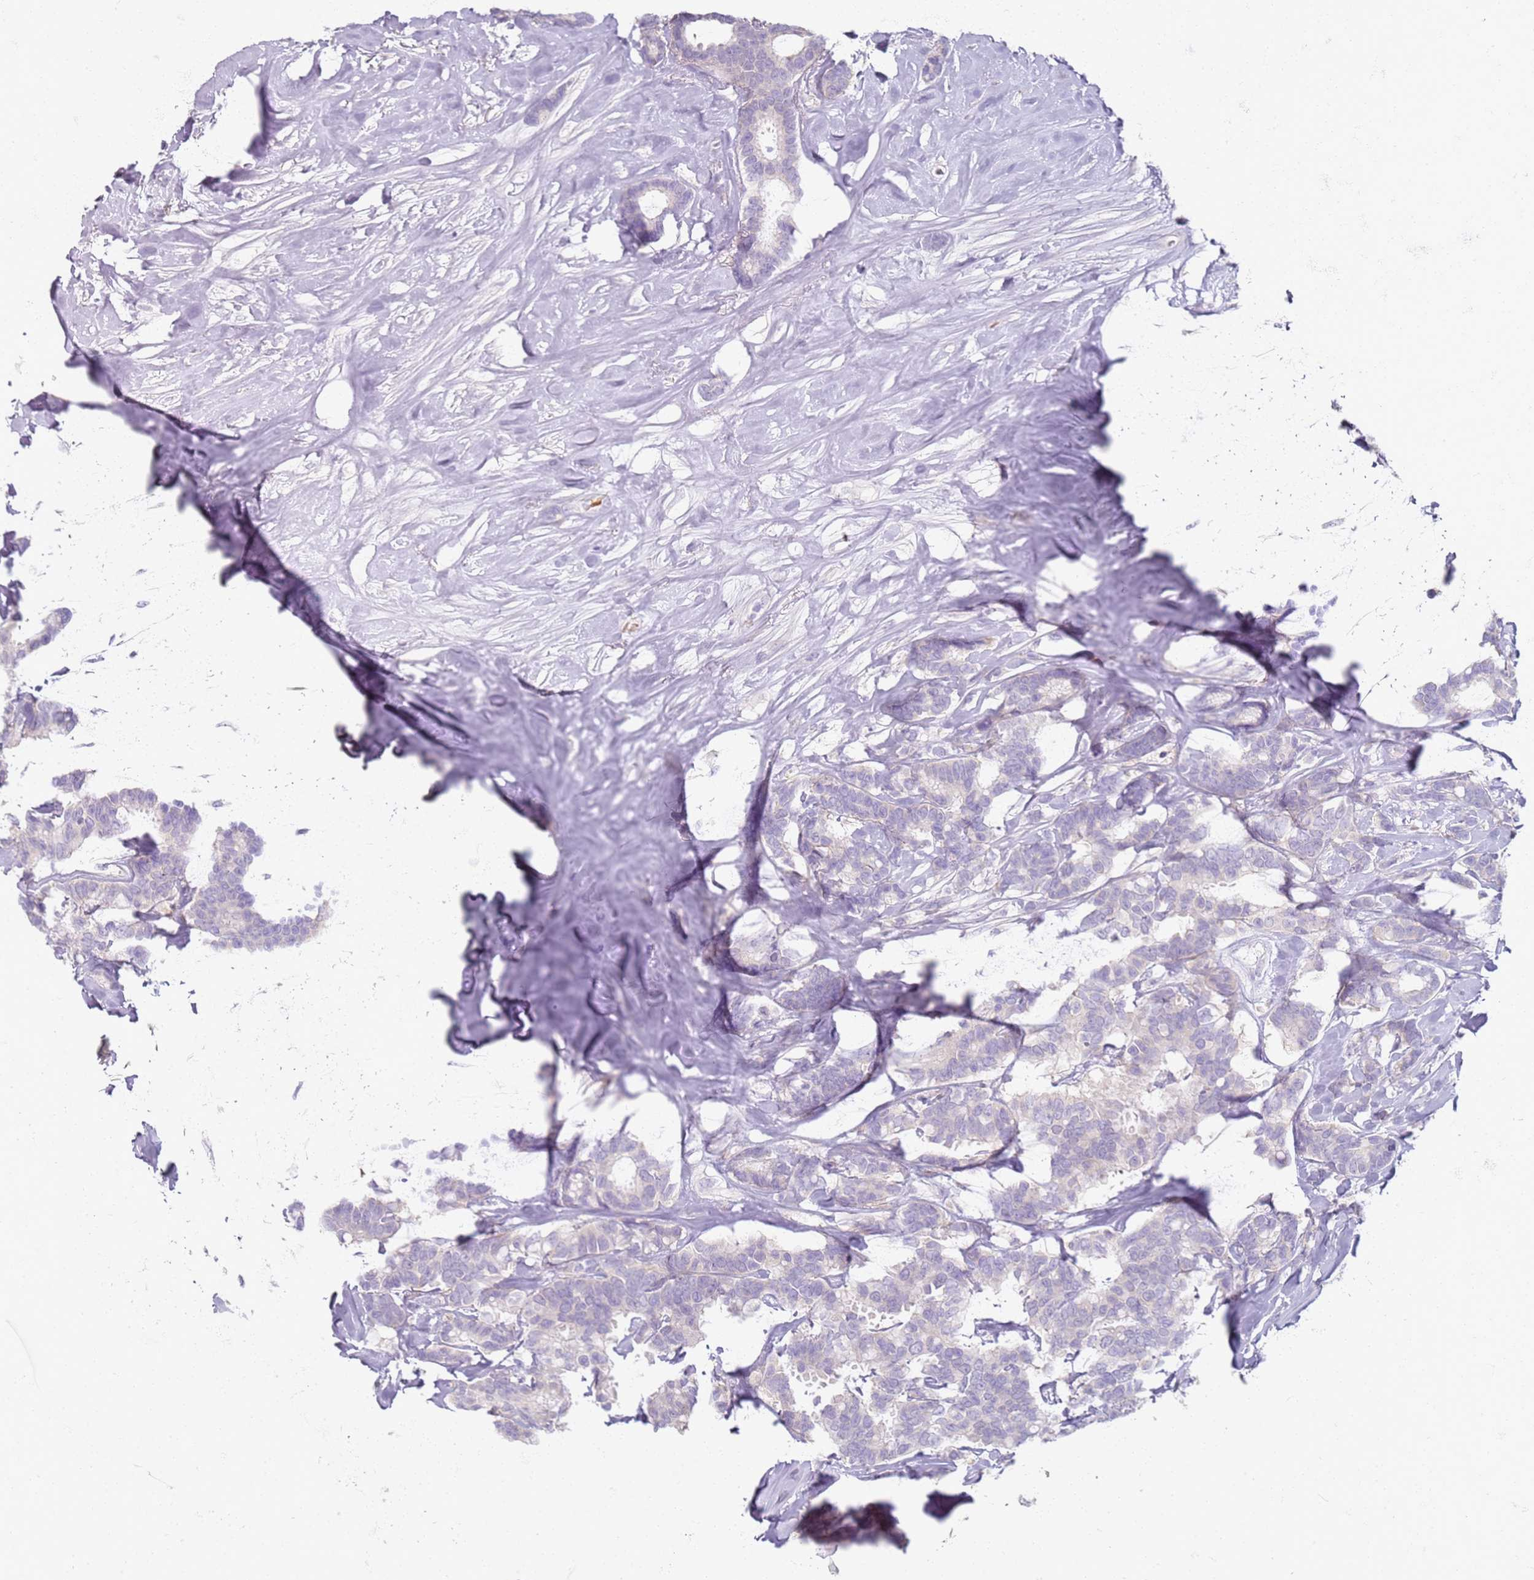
{"staining": {"intensity": "negative", "quantity": "none", "location": "none"}, "tissue": "breast cancer", "cell_type": "Tumor cells", "image_type": "cancer", "snomed": [{"axis": "morphology", "description": "Duct carcinoma"}, {"axis": "topography", "description": "Breast"}], "caption": "Immunohistochemical staining of infiltrating ductal carcinoma (breast) displays no significant expression in tumor cells. (Immunohistochemistry, brightfield microscopy, high magnification).", "gene": "CD40LG", "patient": {"sex": "female", "age": 87}}